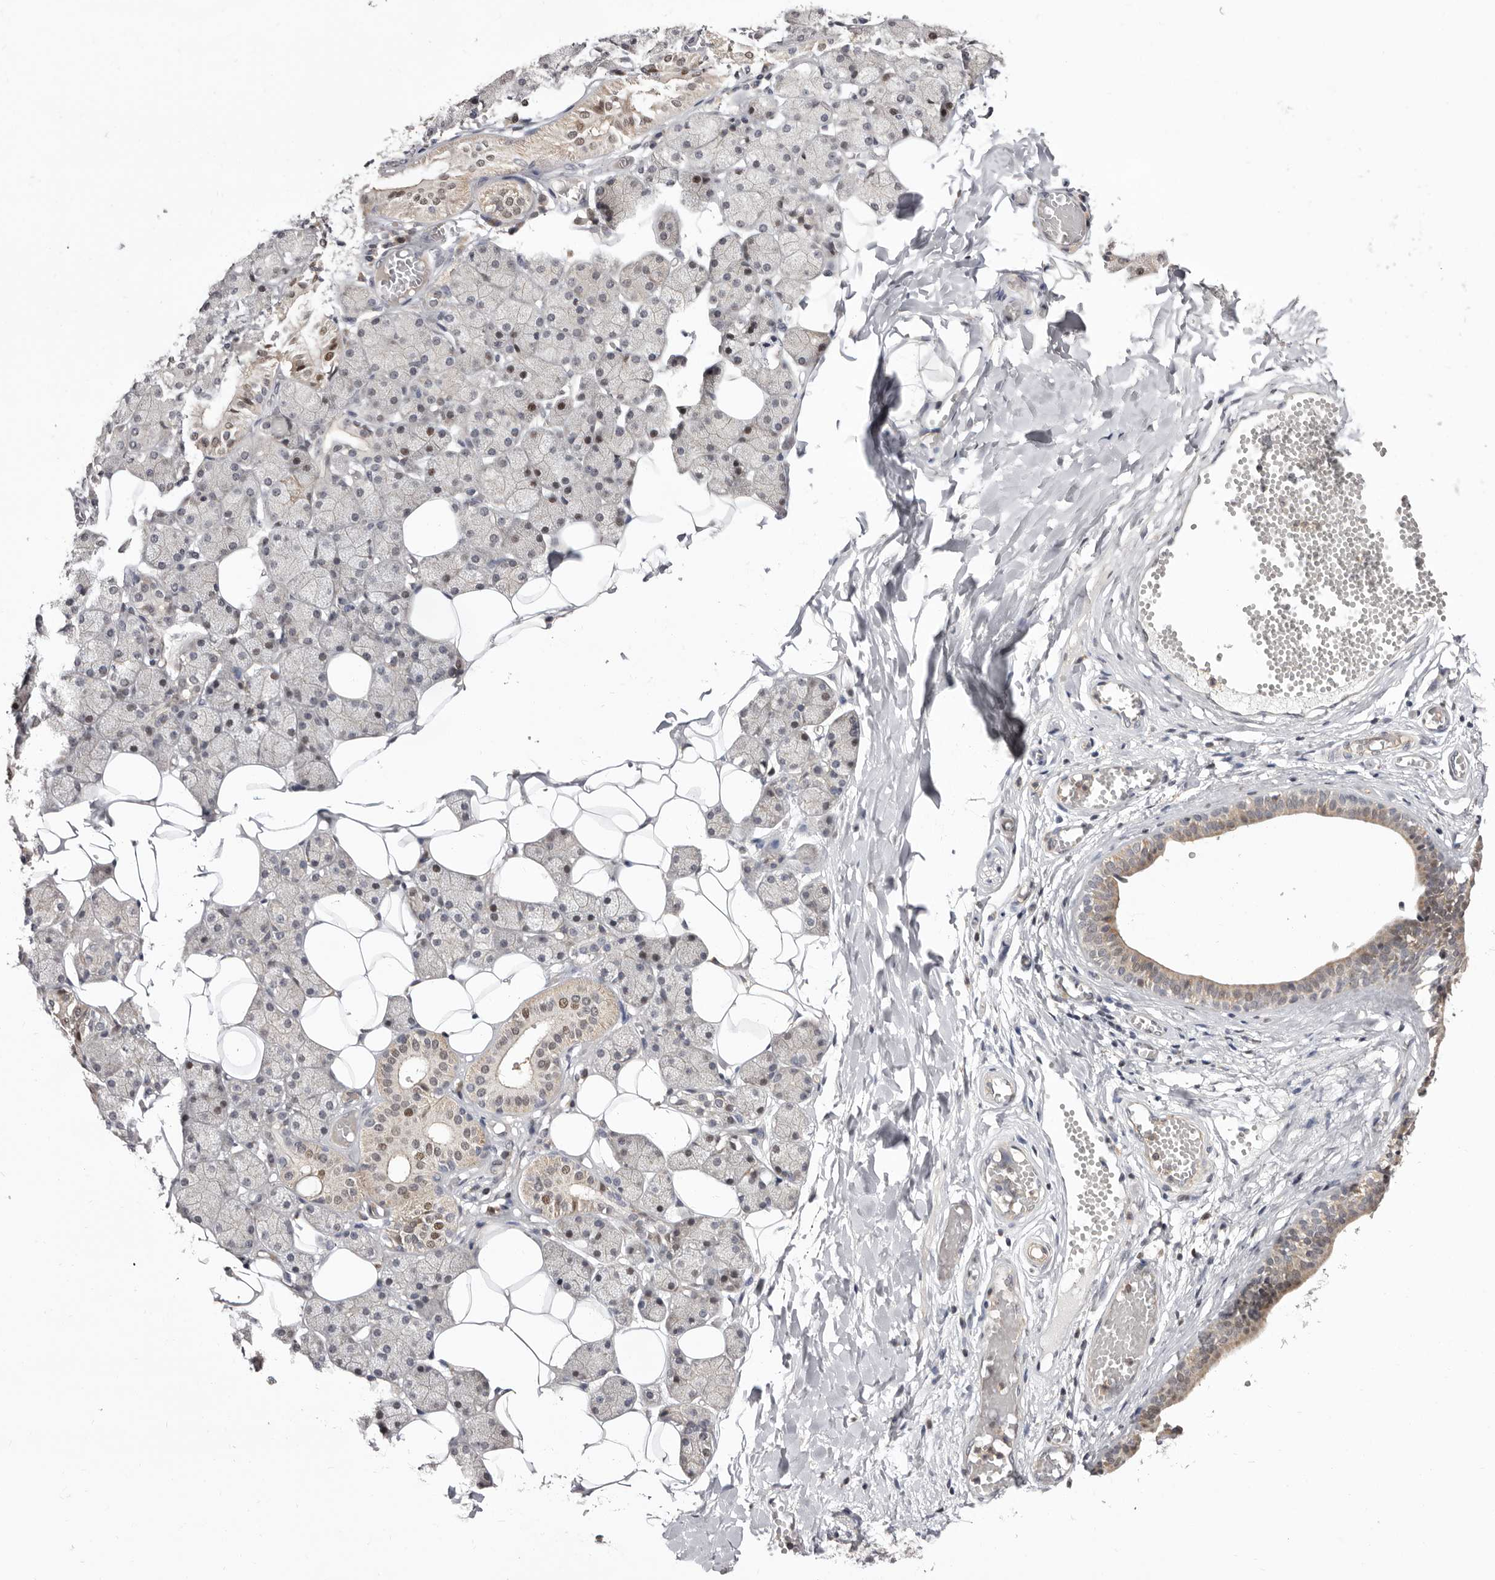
{"staining": {"intensity": "moderate", "quantity": "<25%", "location": "cytoplasmic/membranous,nuclear"}, "tissue": "salivary gland", "cell_type": "Glandular cells", "image_type": "normal", "snomed": [{"axis": "morphology", "description": "Normal tissue, NOS"}, {"axis": "topography", "description": "Salivary gland"}], "caption": "Immunohistochemical staining of benign human salivary gland demonstrates <25% levels of moderate cytoplasmic/membranous,nuclear protein staining in approximately <25% of glandular cells.", "gene": "GLRX3", "patient": {"sex": "female", "age": 33}}